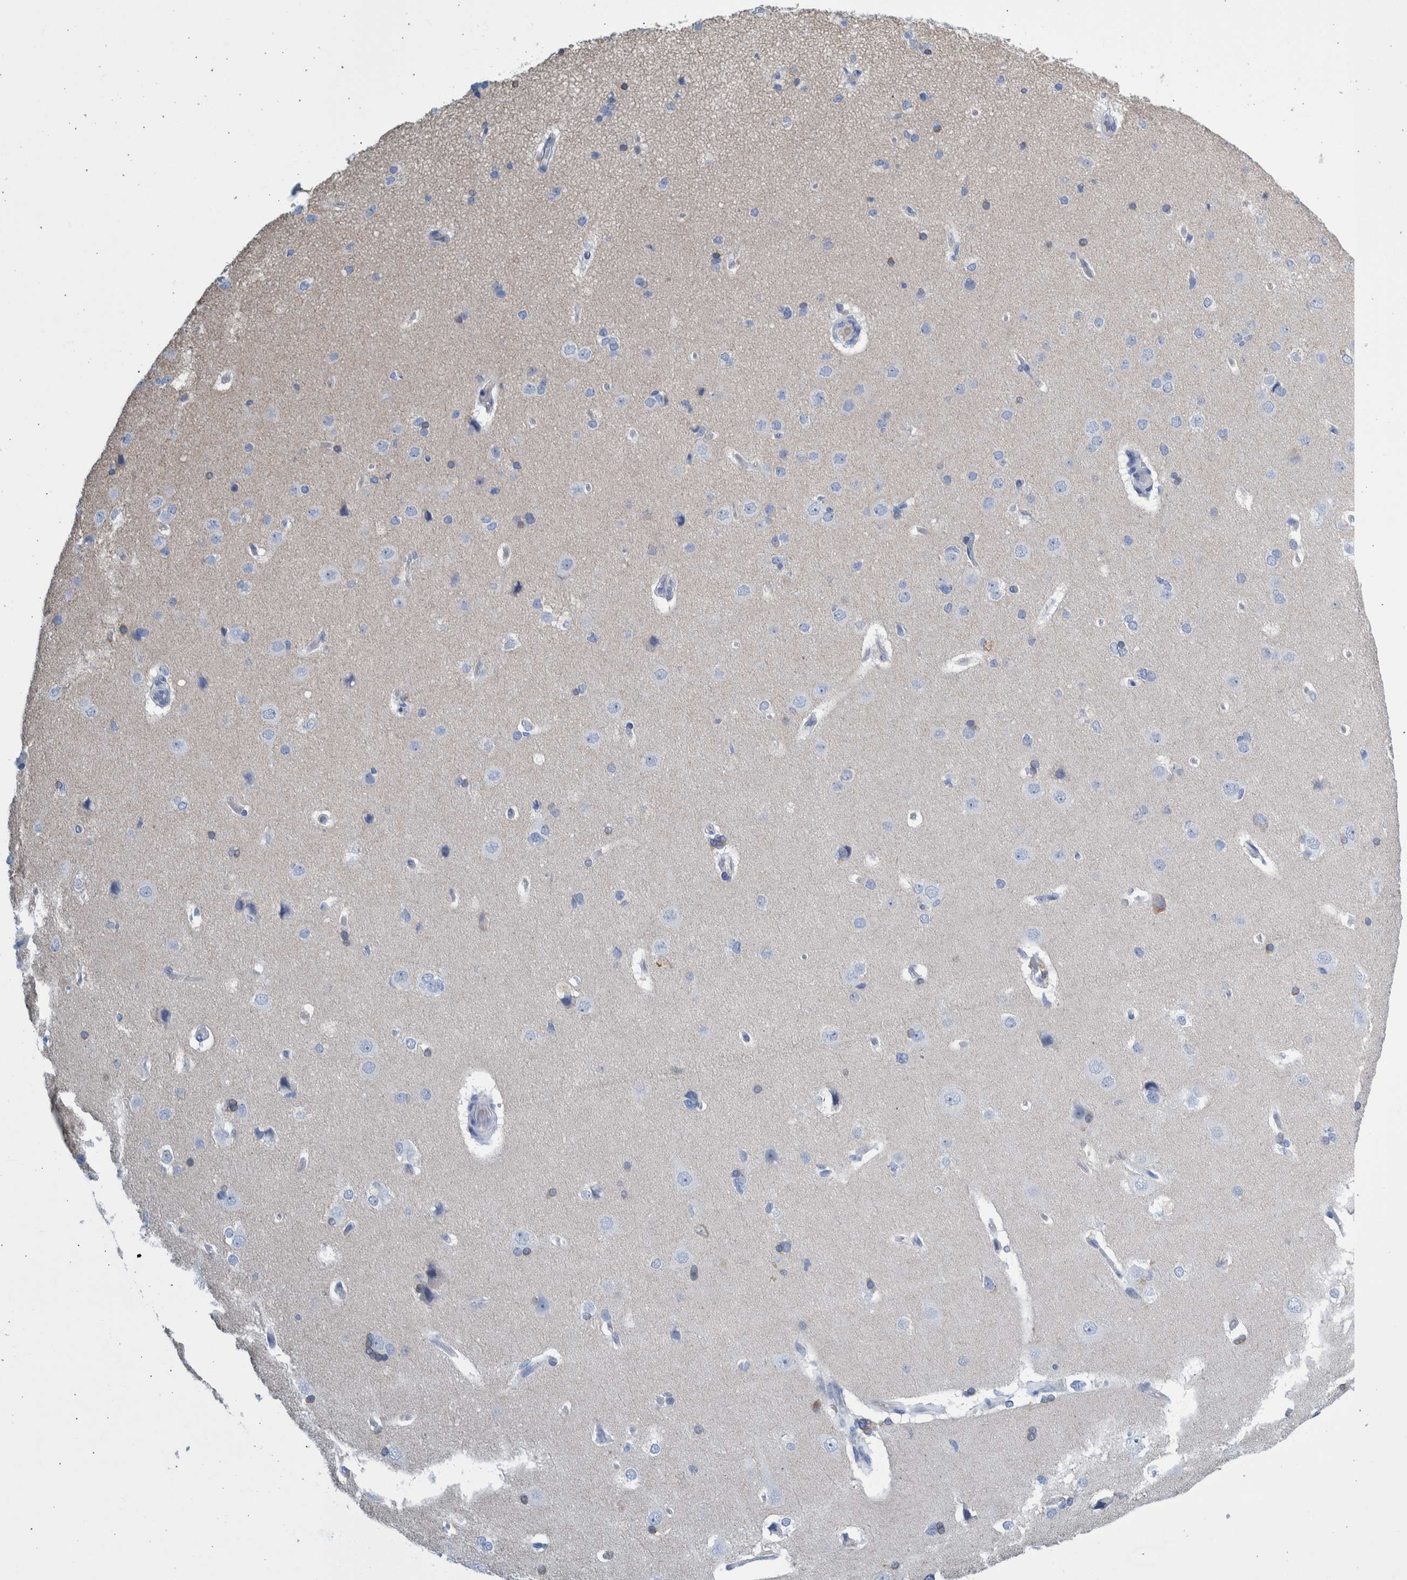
{"staining": {"intensity": "negative", "quantity": "none", "location": "none"}, "tissue": "cerebral cortex", "cell_type": "Endothelial cells", "image_type": "normal", "snomed": [{"axis": "morphology", "description": "Normal tissue, NOS"}, {"axis": "topography", "description": "Cerebral cortex"}], "caption": "Immunohistochemical staining of unremarkable human cerebral cortex reveals no significant staining in endothelial cells.", "gene": "SLC34A3", "patient": {"sex": "male", "age": 62}}